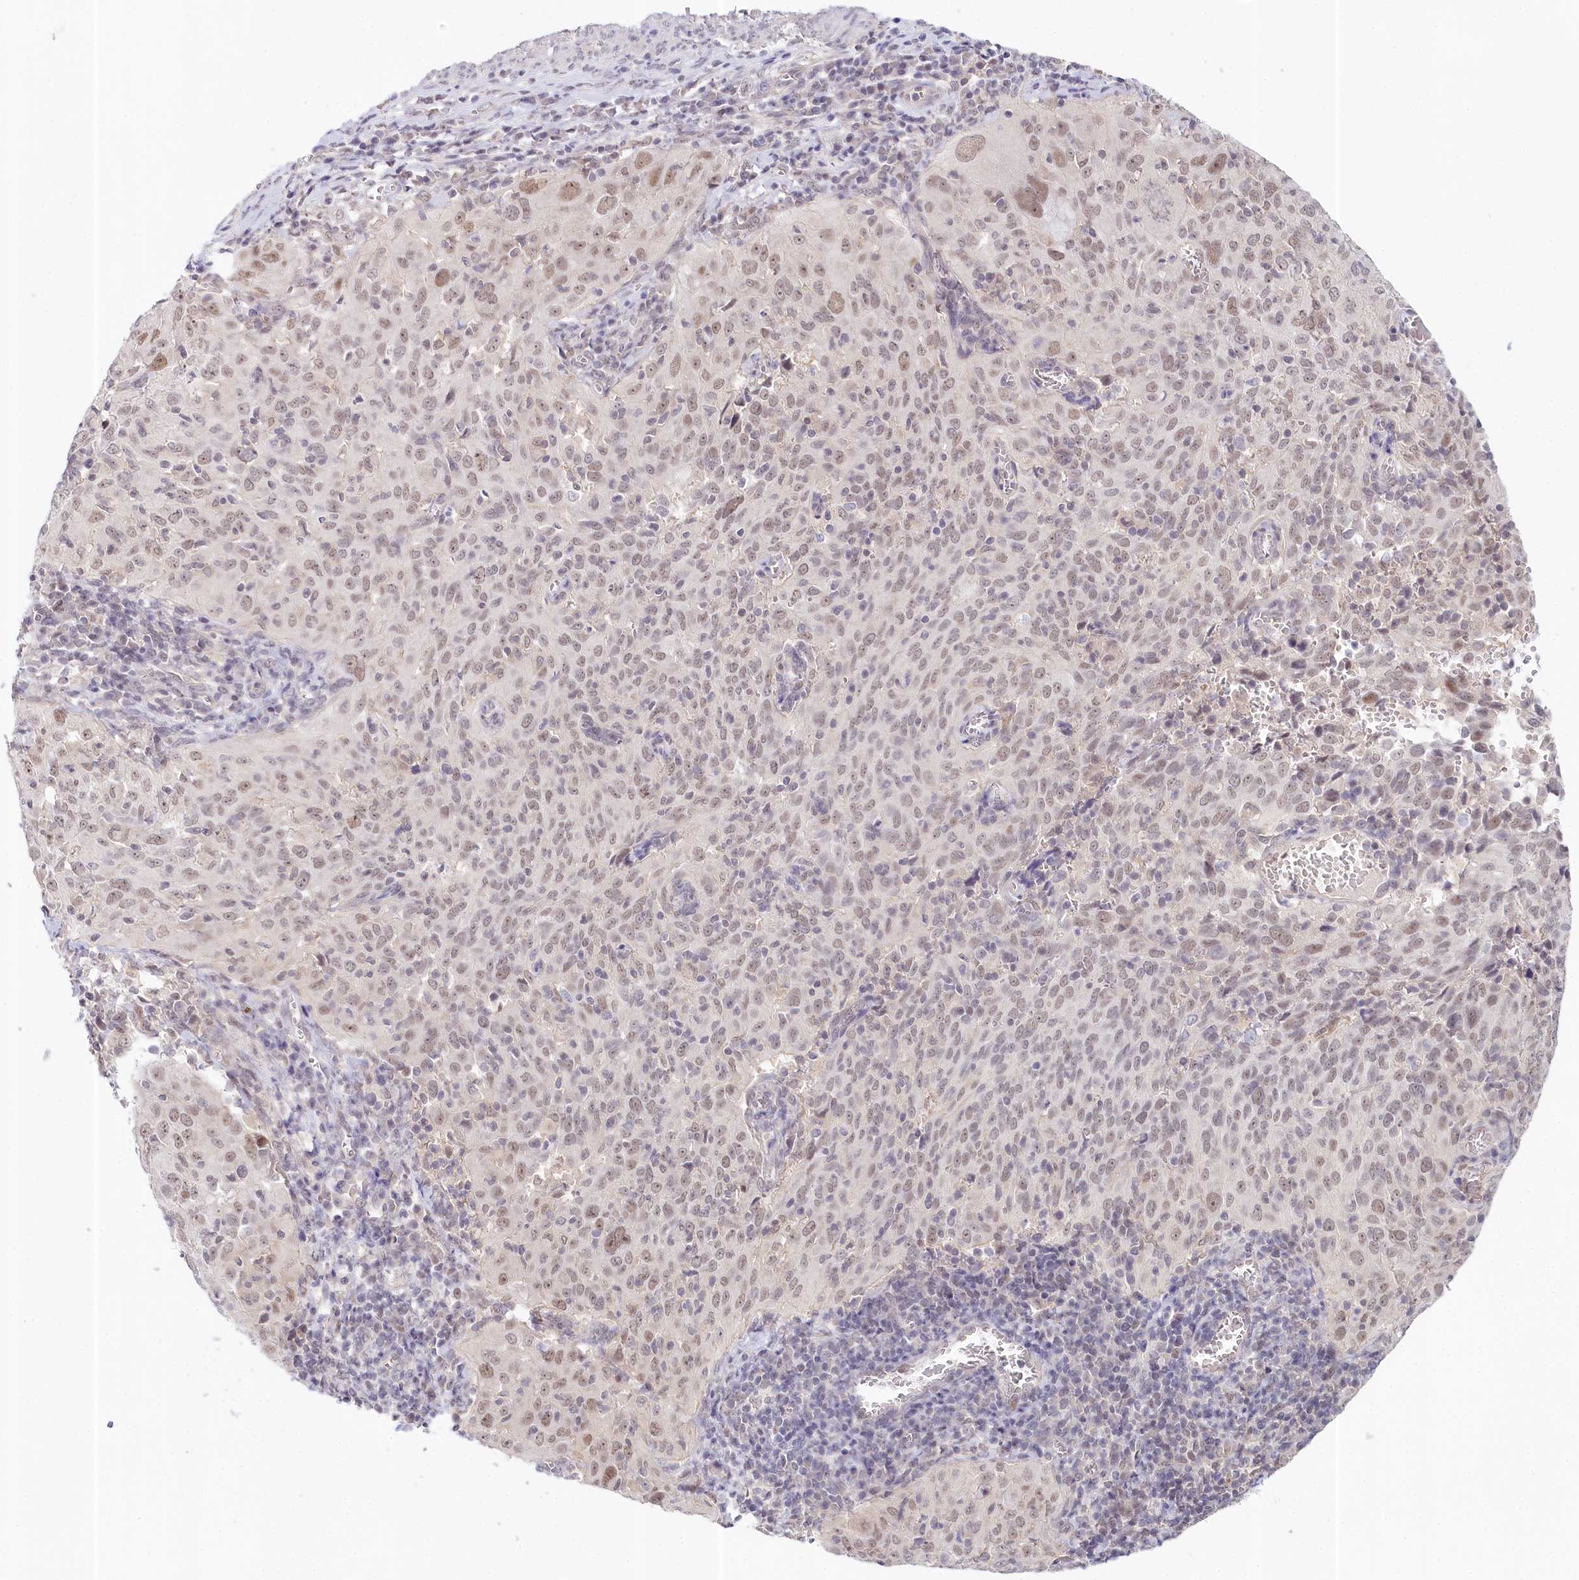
{"staining": {"intensity": "weak", "quantity": "25%-75%", "location": "nuclear"}, "tissue": "cervical cancer", "cell_type": "Tumor cells", "image_type": "cancer", "snomed": [{"axis": "morphology", "description": "Squamous cell carcinoma, NOS"}, {"axis": "topography", "description": "Cervix"}], "caption": "A brown stain shows weak nuclear staining of a protein in cervical cancer (squamous cell carcinoma) tumor cells.", "gene": "AMTN", "patient": {"sex": "female", "age": 31}}